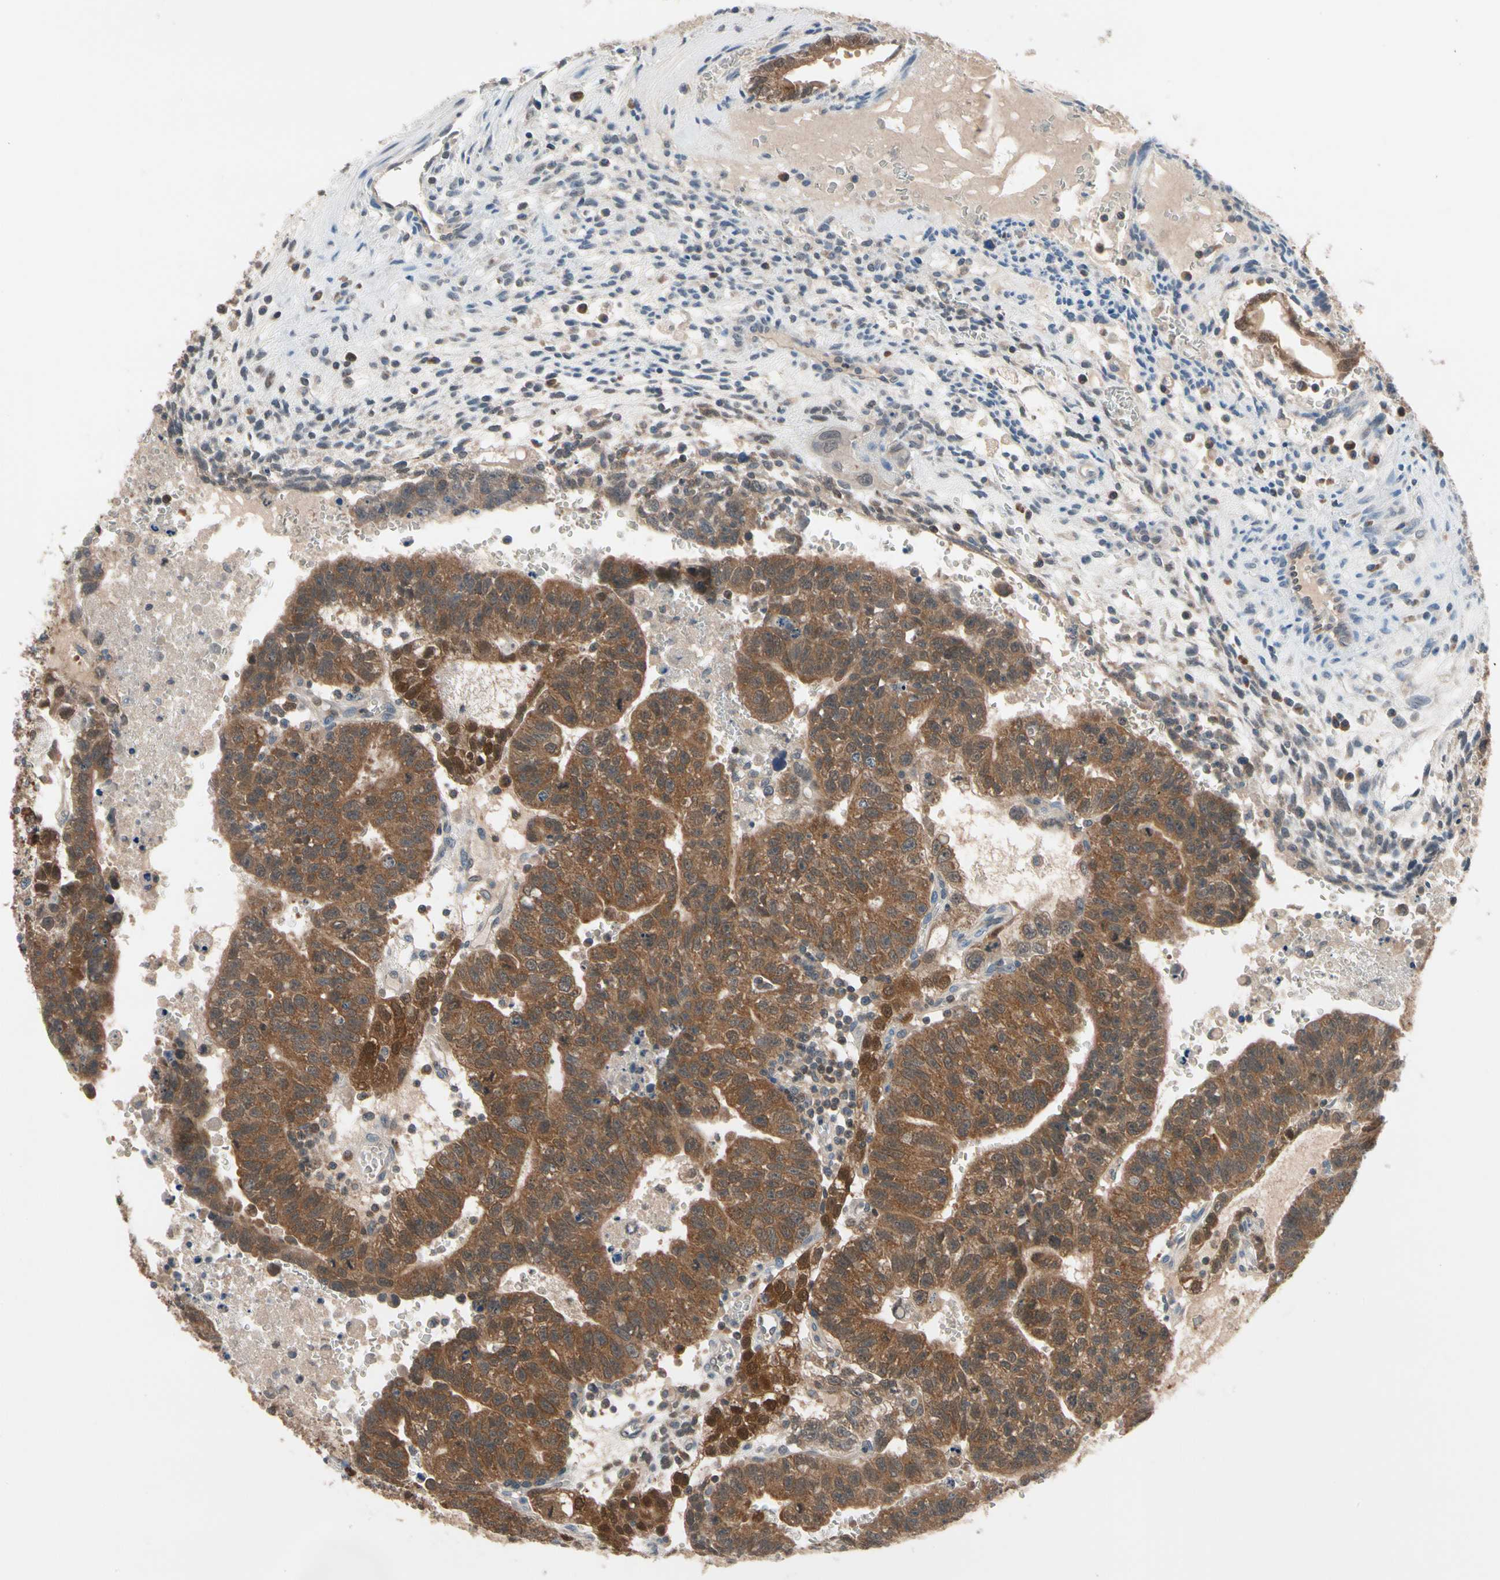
{"staining": {"intensity": "strong", "quantity": ">75%", "location": "cytoplasmic/membranous"}, "tissue": "testis cancer", "cell_type": "Tumor cells", "image_type": "cancer", "snomed": [{"axis": "morphology", "description": "Seminoma, NOS"}, {"axis": "morphology", "description": "Carcinoma, Embryonal, NOS"}, {"axis": "topography", "description": "Testis"}], "caption": "An immunohistochemistry micrograph of neoplastic tissue is shown. Protein staining in brown highlights strong cytoplasmic/membranous positivity in testis cancer within tumor cells. Using DAB (3,3'-diaminobenzidine) (brown) and hematoxylin (blue) stains, captured at high magnification using brightfield microscopy.", "gene": "MTHFS", "patient": {"sex": "male", "age": 52}}